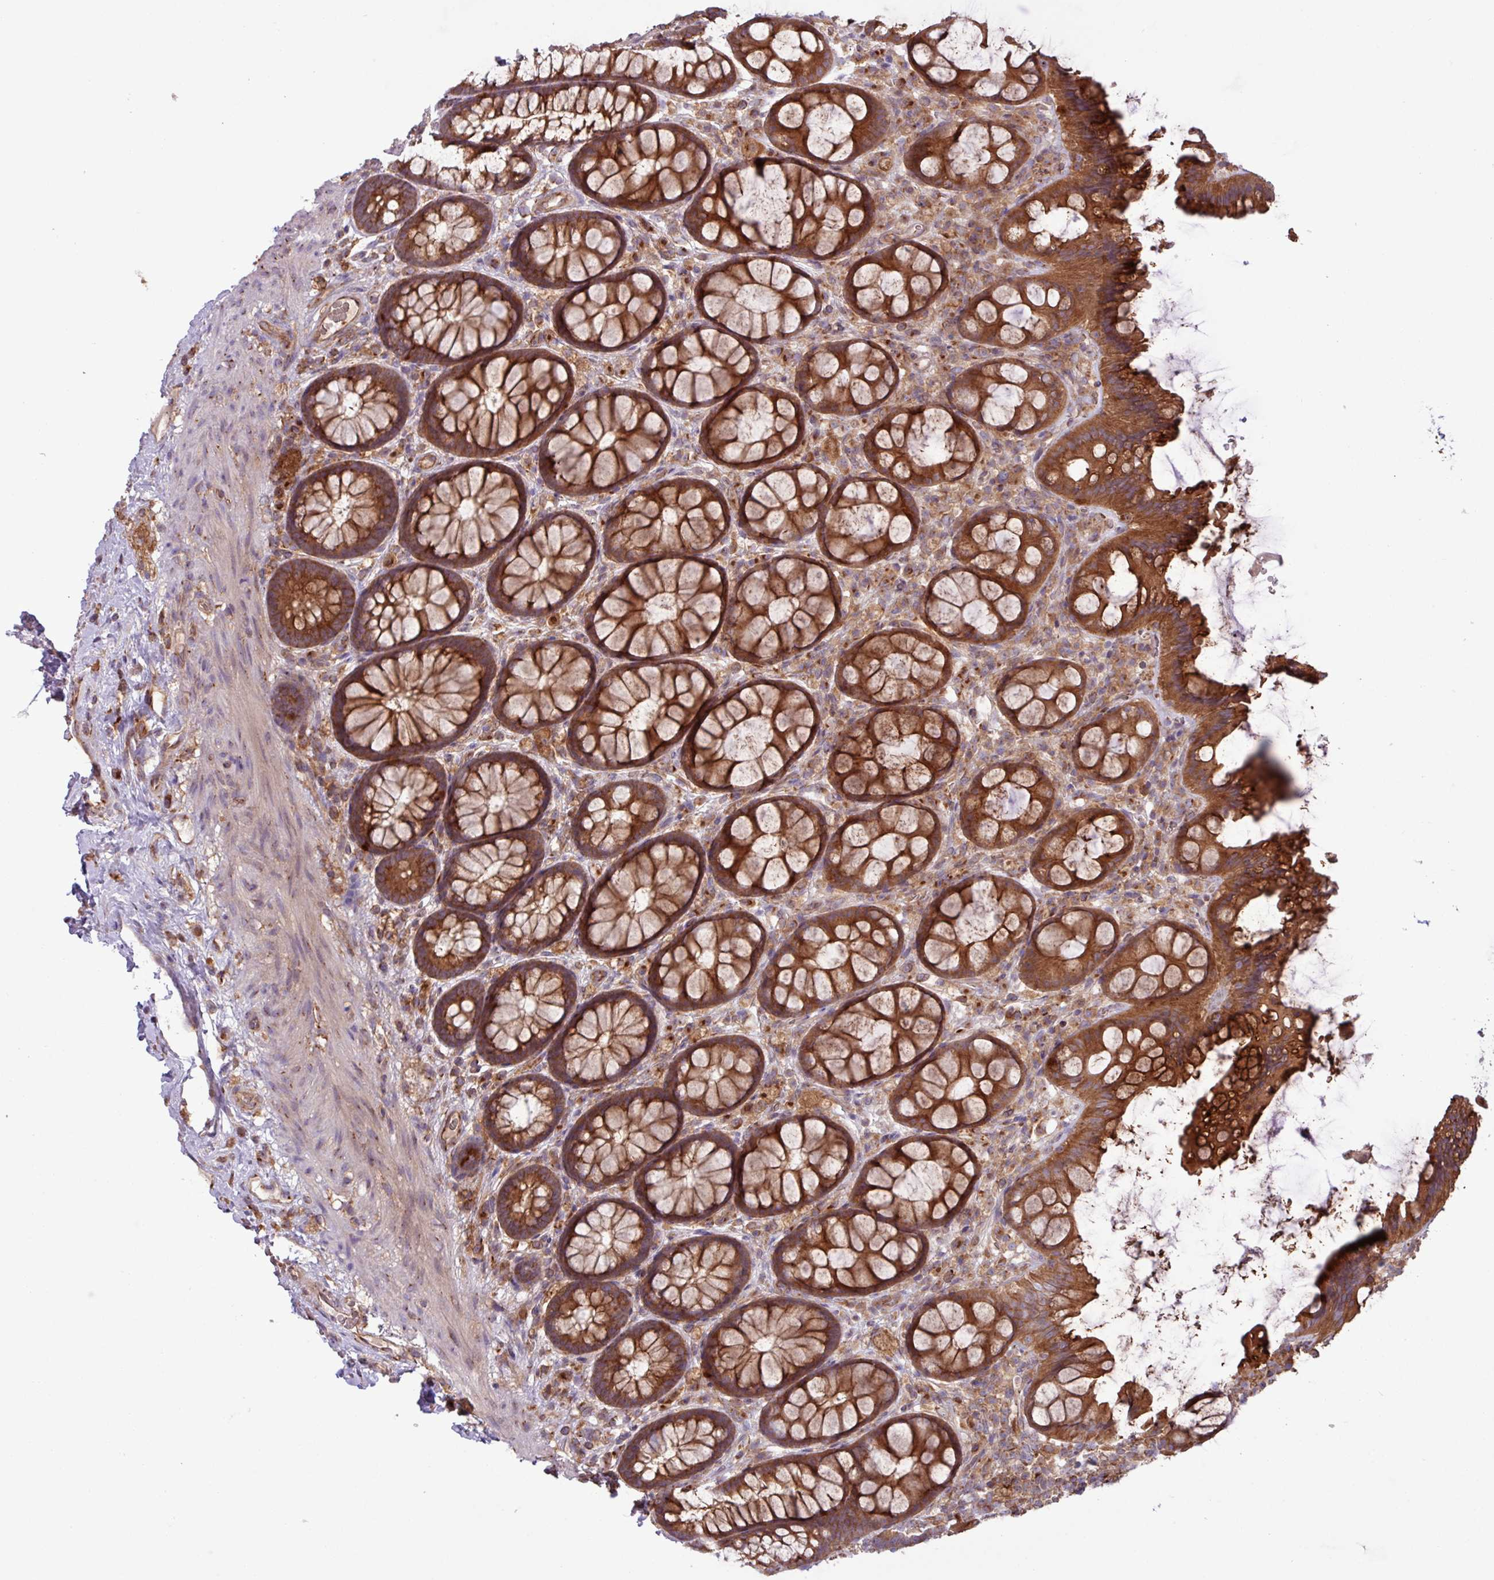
{"staining": {"intensity": "strong", "quantity": ">75%", "location": "cytoplasmic/membranous"}, "tissue": "rectum", "cell_type": "Glandular cells", "image_type": "normal", "snomed": [{"axis": "morphology", "description": "Normal tissue, NOS"}, {"axis": "topography", "description": "Rectum"}], "caption": "IHC histopathology image of benign rectum stained for a protein (brown), which shows high levels of strong cytoplasmic/membranous expression in about >75% of glandular cells.", "gene": "RAB19", "patient": {"sex": "female", "age": 67}}